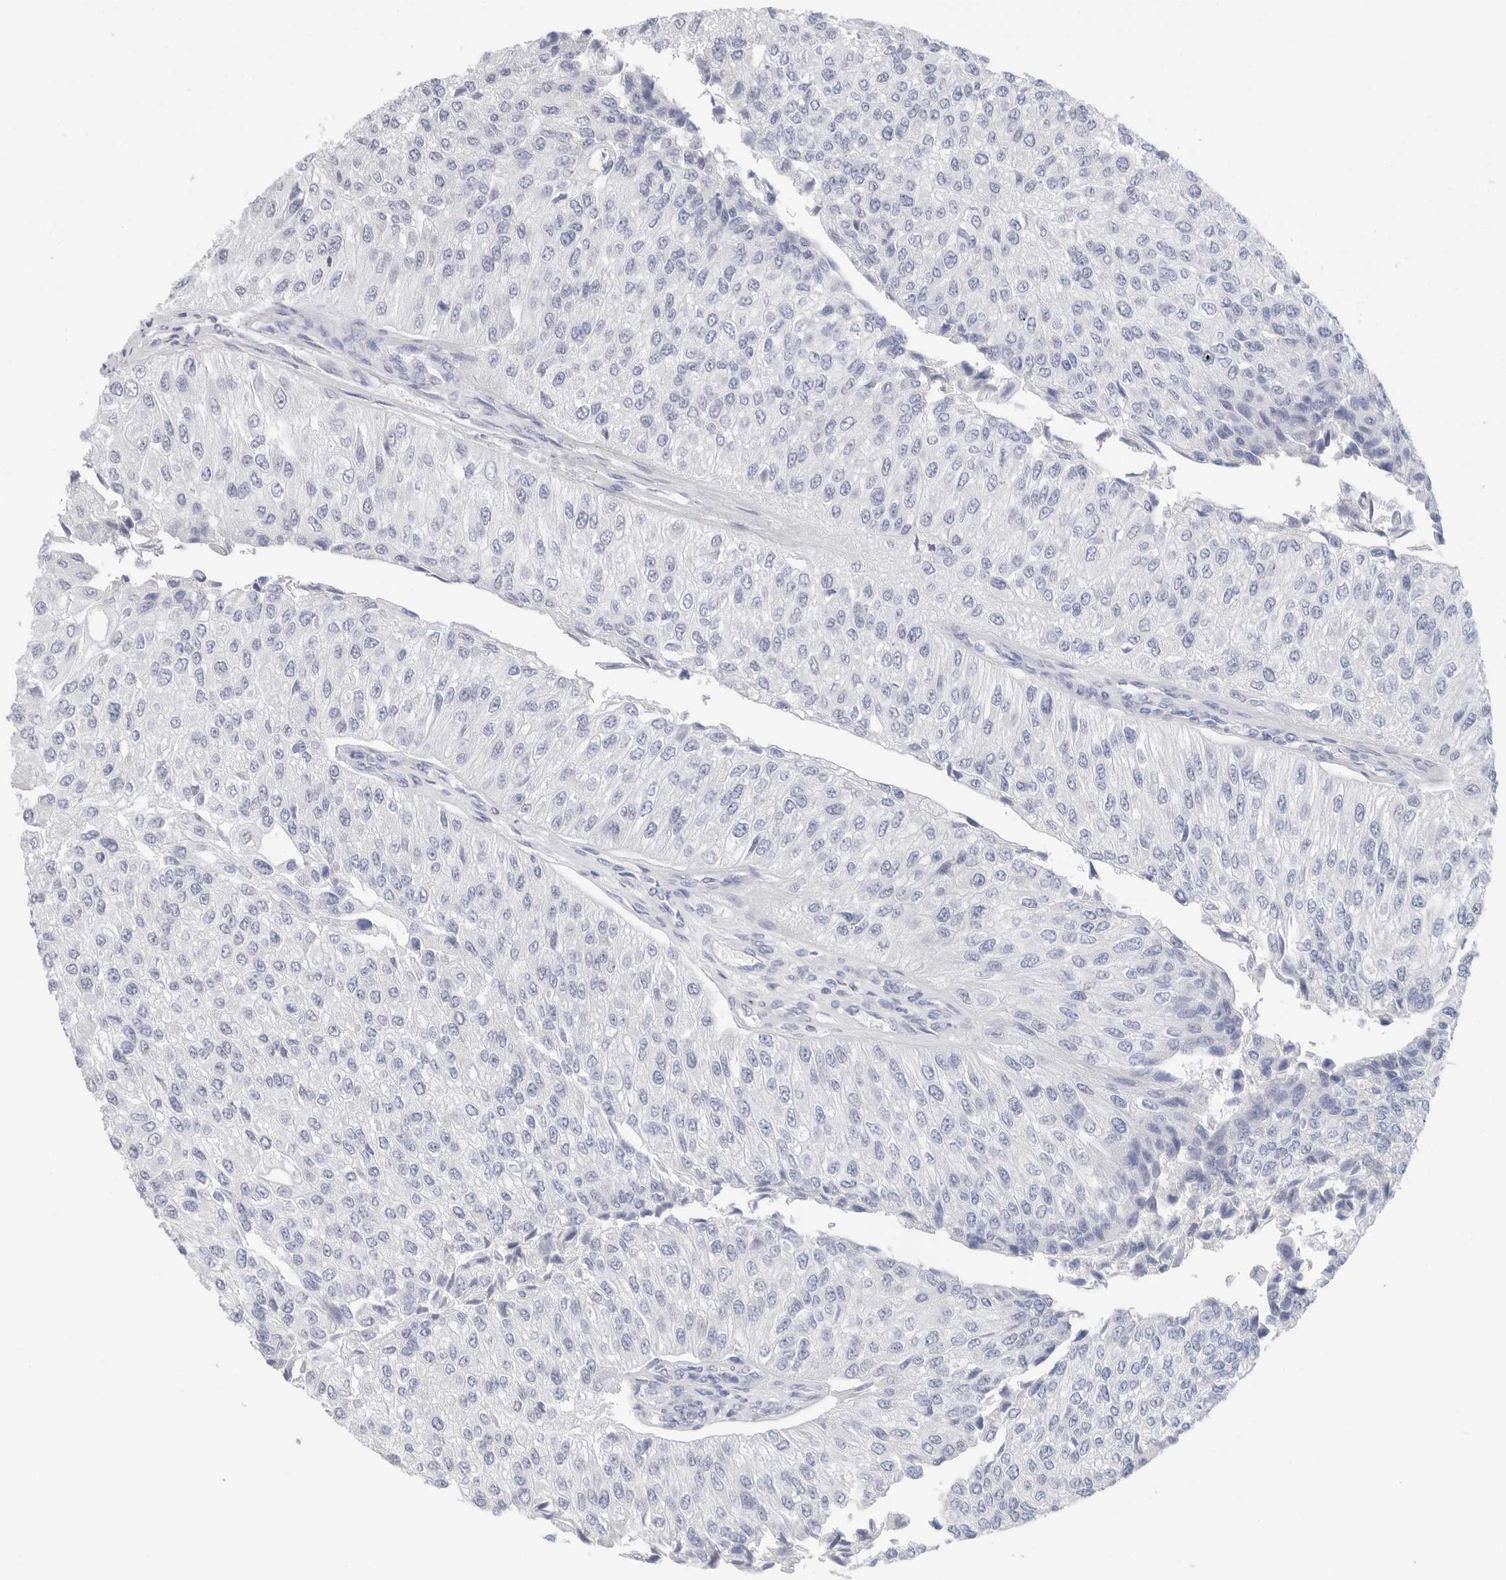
{"staining": {"intensity": "negative", "quantity": "none", "location": "none"}, "tissue": "urothelial cancer", "cell_type": "Tumor cells", "image_type": "cancer", "snomed": [{"axis": "morphology", "description": "Urothelial carcinoma, High grade"}, {"axis": "topography", "description": "Kidney"}, {"axis": "topography", "description": "Urinary bladder"}], "caption": "Urothelial cancer was stained to show a protein in brown. There is no significant staining in tumor cells.", "gene": "IL6", "patient": {"sex": "male", "age": 77}}